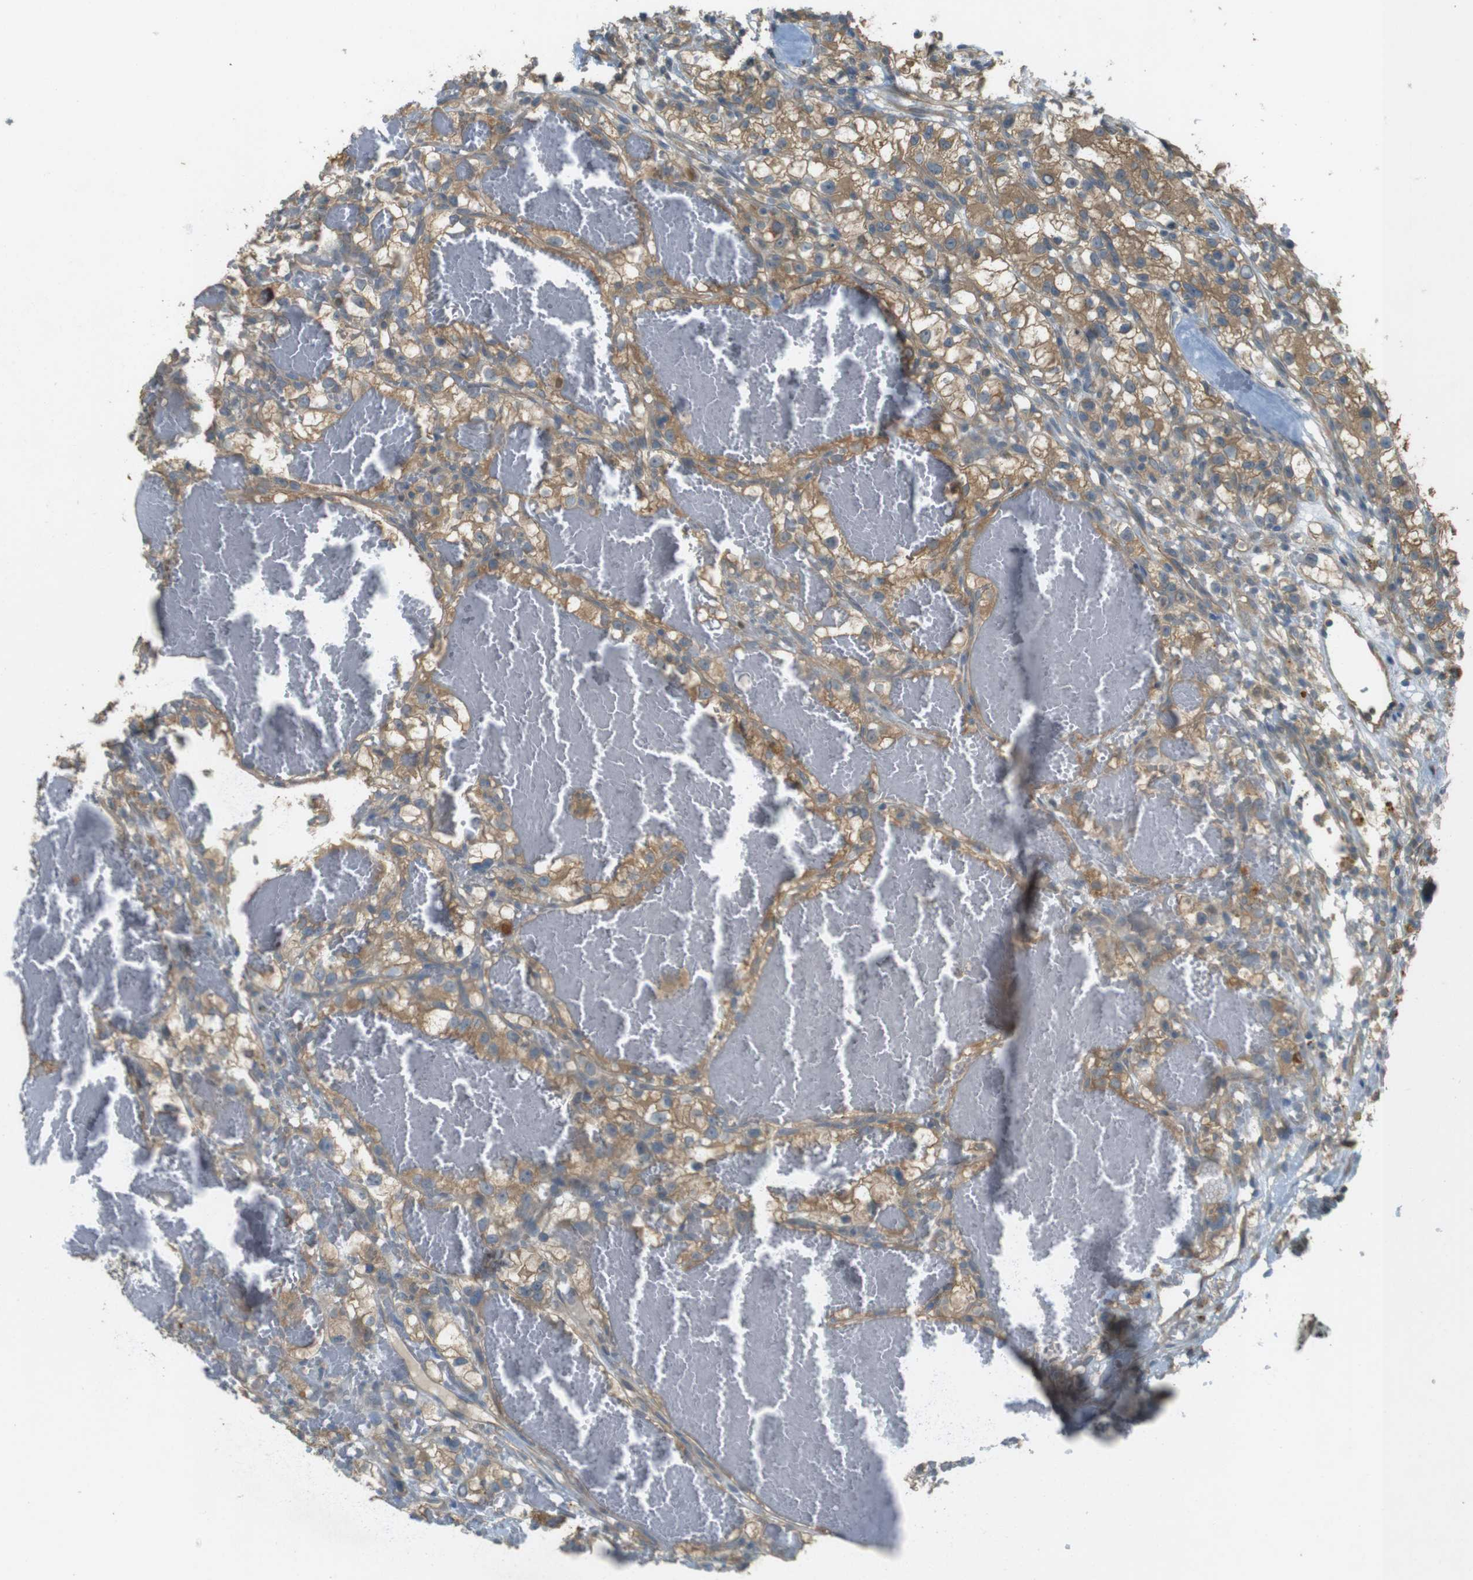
{"staining": {"intensity": "moderate", "quantity": ">75%", "location": "cytoplasmic/membranous"}, "tissue": "renal cancer", "cell_type": "Tumor cells", "image_type": "cancer", "snomed": [{"axis": "morphology", "description": "Adenocarcinoma, NOS"}, {"axis": "topography", "description": "Kidney"}], "caption": "Immunohistochemical staining of renal cancer displays medium levels of moderate cytoplasmic/membranous protein expression in about >75% of tumor cells.", "gene": "ZDHHC20", "patient": {"sex": "female", "age": 57}}